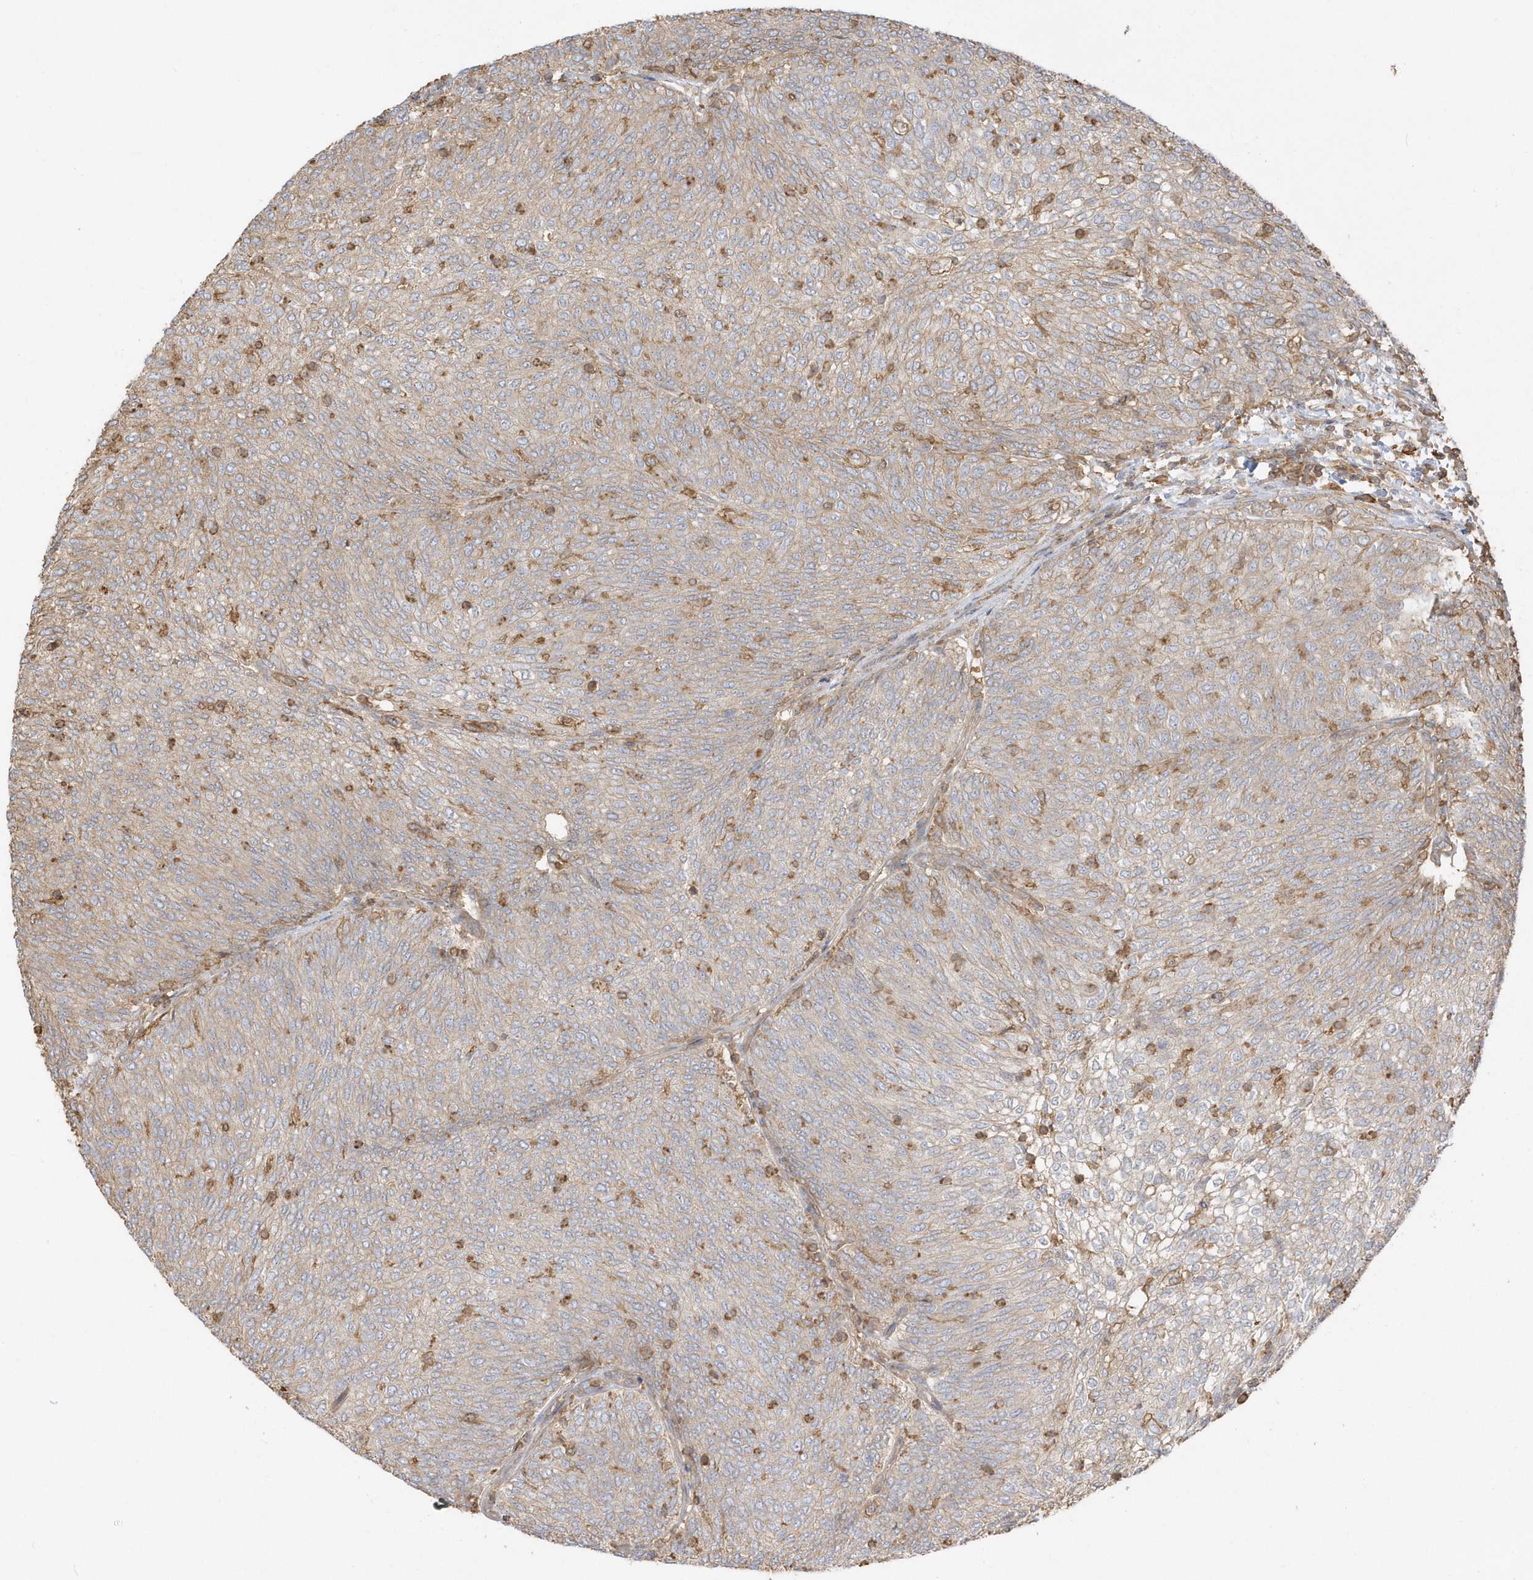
{"staining": {"intensity": "weak", "quantity": "25%-75%", "location": "cytoplasmic/membranous"}, "tissue": "urothelial cancer", "cell_type": "Tumor cells", "image_type": "cancer", "snomed": [{"axis": "morphology", "description": "Urothelial carcinoma, Low grade"}, {"axis": "topography", "description": "Urinary bladder"}], "caption": "An immunohistochemistry photomicrograph of tumor tissue is shown. Protein staining in brown labels weak cytoplasmic/membranous positivity in low-grade urothelial carcinoma within tumor cells. The staining was performed using DAB (3,3'-diaminobenzidine) to visualize the protein expression in brown, while the nuclei were stained in blue with hematoxylin (Magnification: 20x).", "gene": "ZBTB8A", "patient": {"sex": "female", "age": 79}}